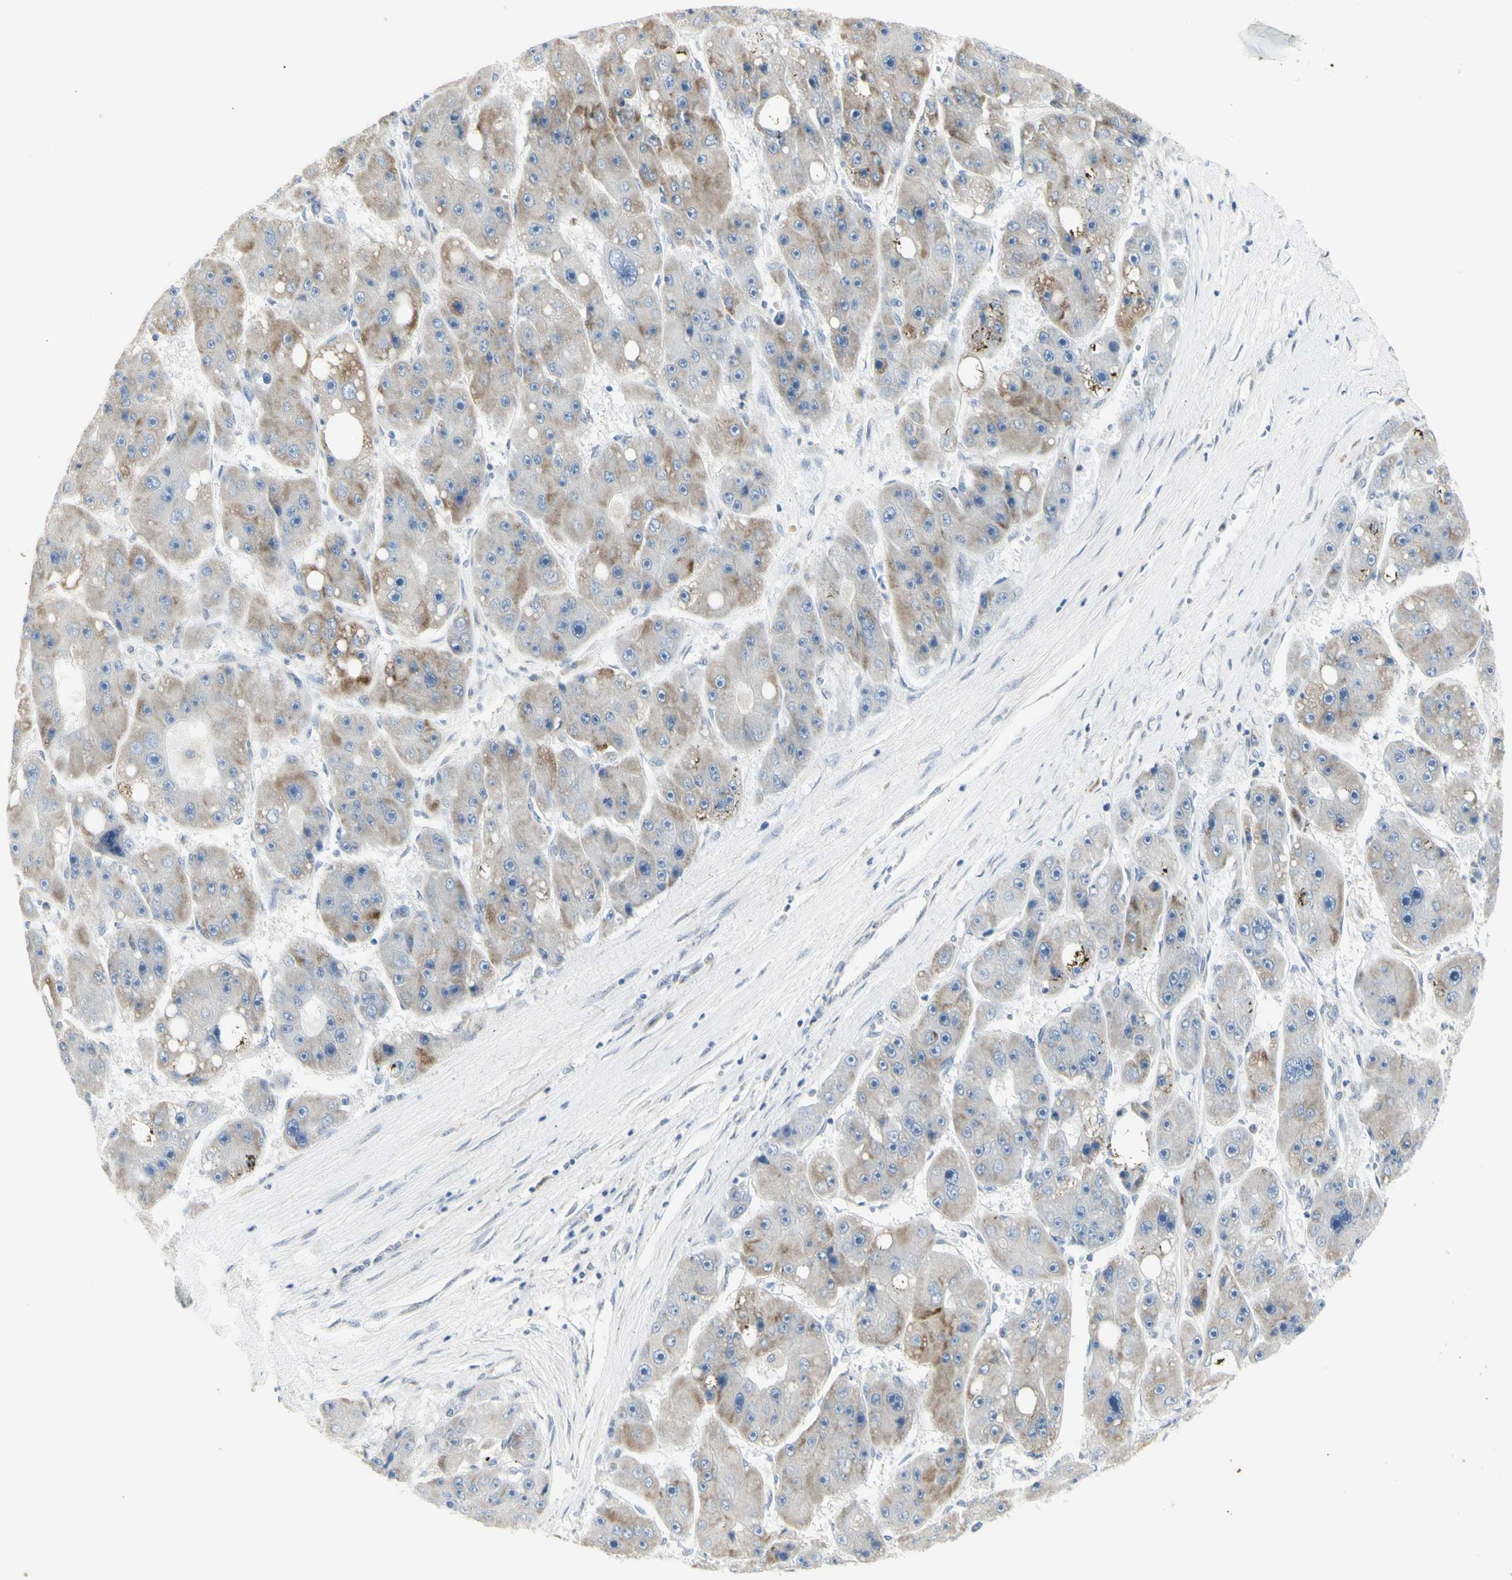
{"staining": {"intensity": "weak", "quantity": "25%-75%", "location": "cytoplasmic/membranous"}, "tissue": "liver cancer", "cell_type": "Tumor cells", "image_type": "cancer", "snomed": [{"axis": "morphology", "description": "Carcinoma, Hepatocellular, NOS"}, {"axis": "topography", "description": "Liver"}], "caption": "Immunohistochemical staining of liver cancer shows low levels of weak cytoplasmic/membranous protein expression in approximately 25%-75% of tumor cells.", "gene": "DHRS7B", "patient": {"sex": "female", "age": 61}}